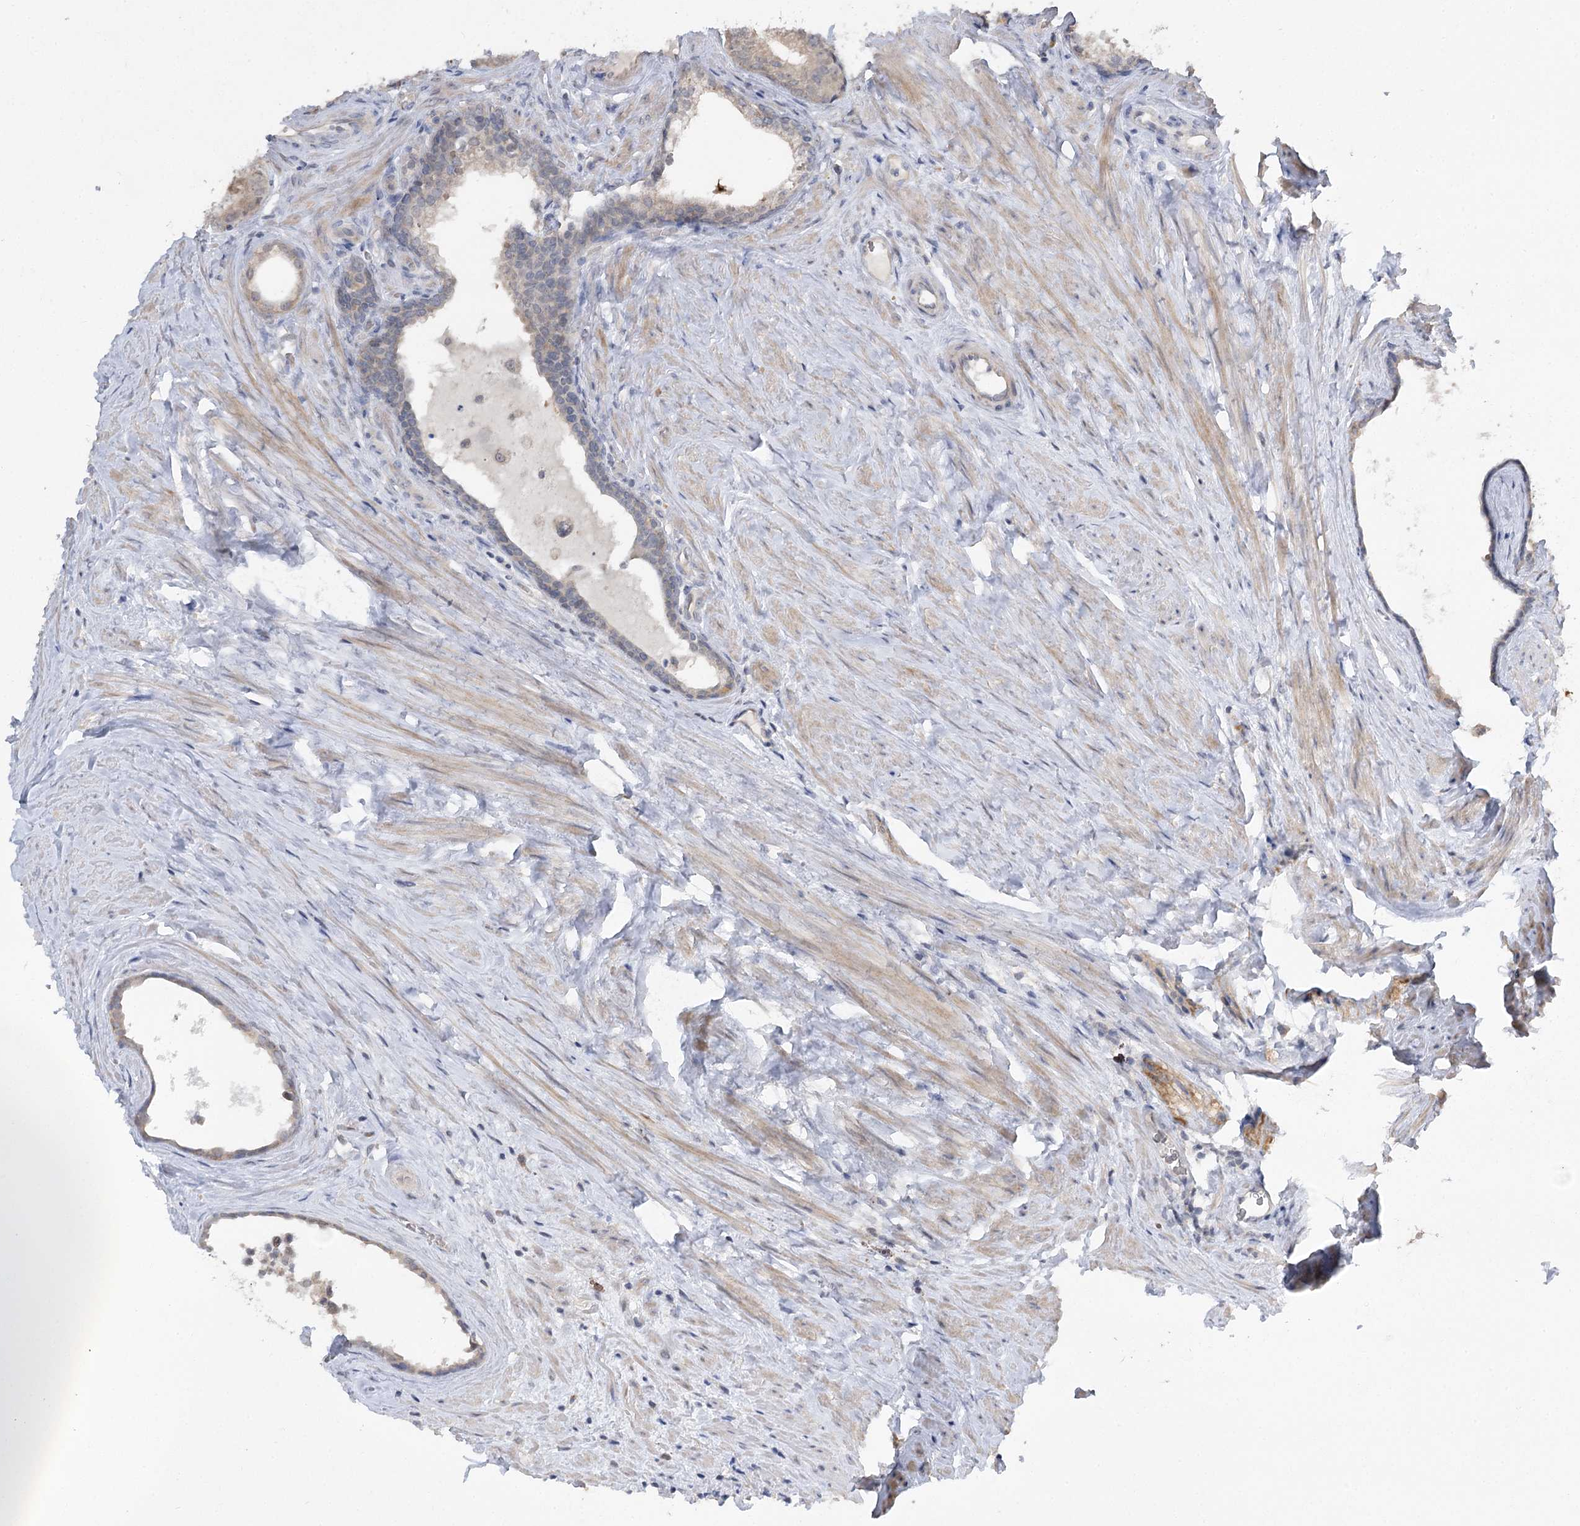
{"staining": {"intensity": "weak", "quantity": "<25%", "location": "cytoplasmic/membranous"}, "tissue": "prostate cancer", "cell_type": "Tumor cells", "image_type": "cancer", "snomed": [{"axis": "morphology", "description": "Adenocarcinoma, Low grade"}, {"axis": "topography", "description": "Prostate"}], "caption": "An immunohistochemistry (IHC) histopathology image of prostate adenocarcinoma (low-grade) is shown. There is no staining in tumor cells of prostate adenocarcinoma (low-grade).", "gene": "PHYHIPL", "patient": {"sex": "male", "age": 71}}